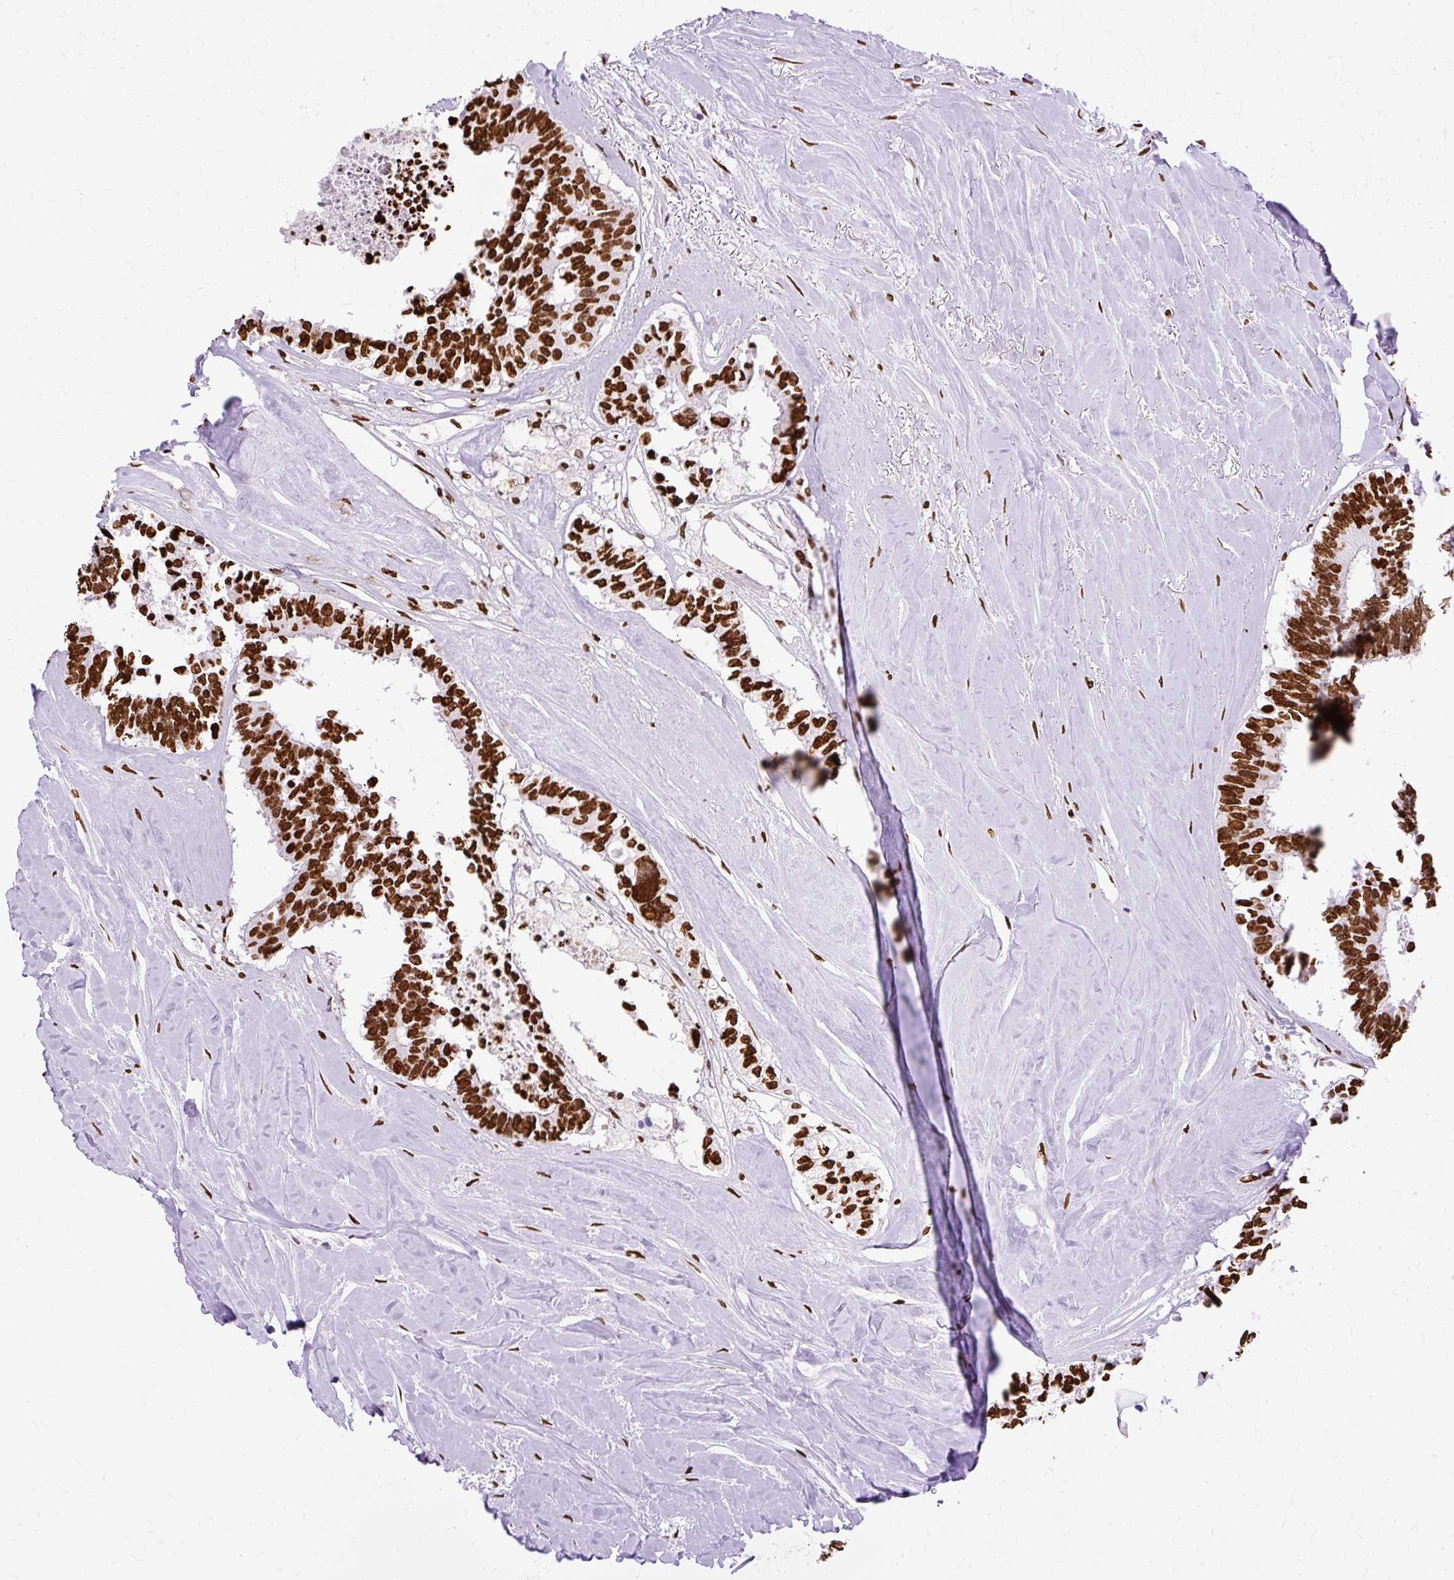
{"staining": {"intensity": "strong", "quantity": ">75%", "location": "nuclear"}, "tissue": "colorectal cancer", "cell_type": "Tumor cells", "image_type": "cancer", "snomed": [{"axis": "morphology", "description": "Adenocarcinoma, NOS"}, {"axis": "topography", "description": "Colon"}, {"axis": "topography", "description": "Rectum"}], "caption": "IHC image of neoplastic tissue: colorectal cancer (adenocarcinoma) stained using IHC exhibits high levels of strong protein expression localized specifically in the nuclear of tumor cells, appearing as a nuclear brown color.", "gene": "TMEM184C", "patient": {"sex": "male", "age": 57}}